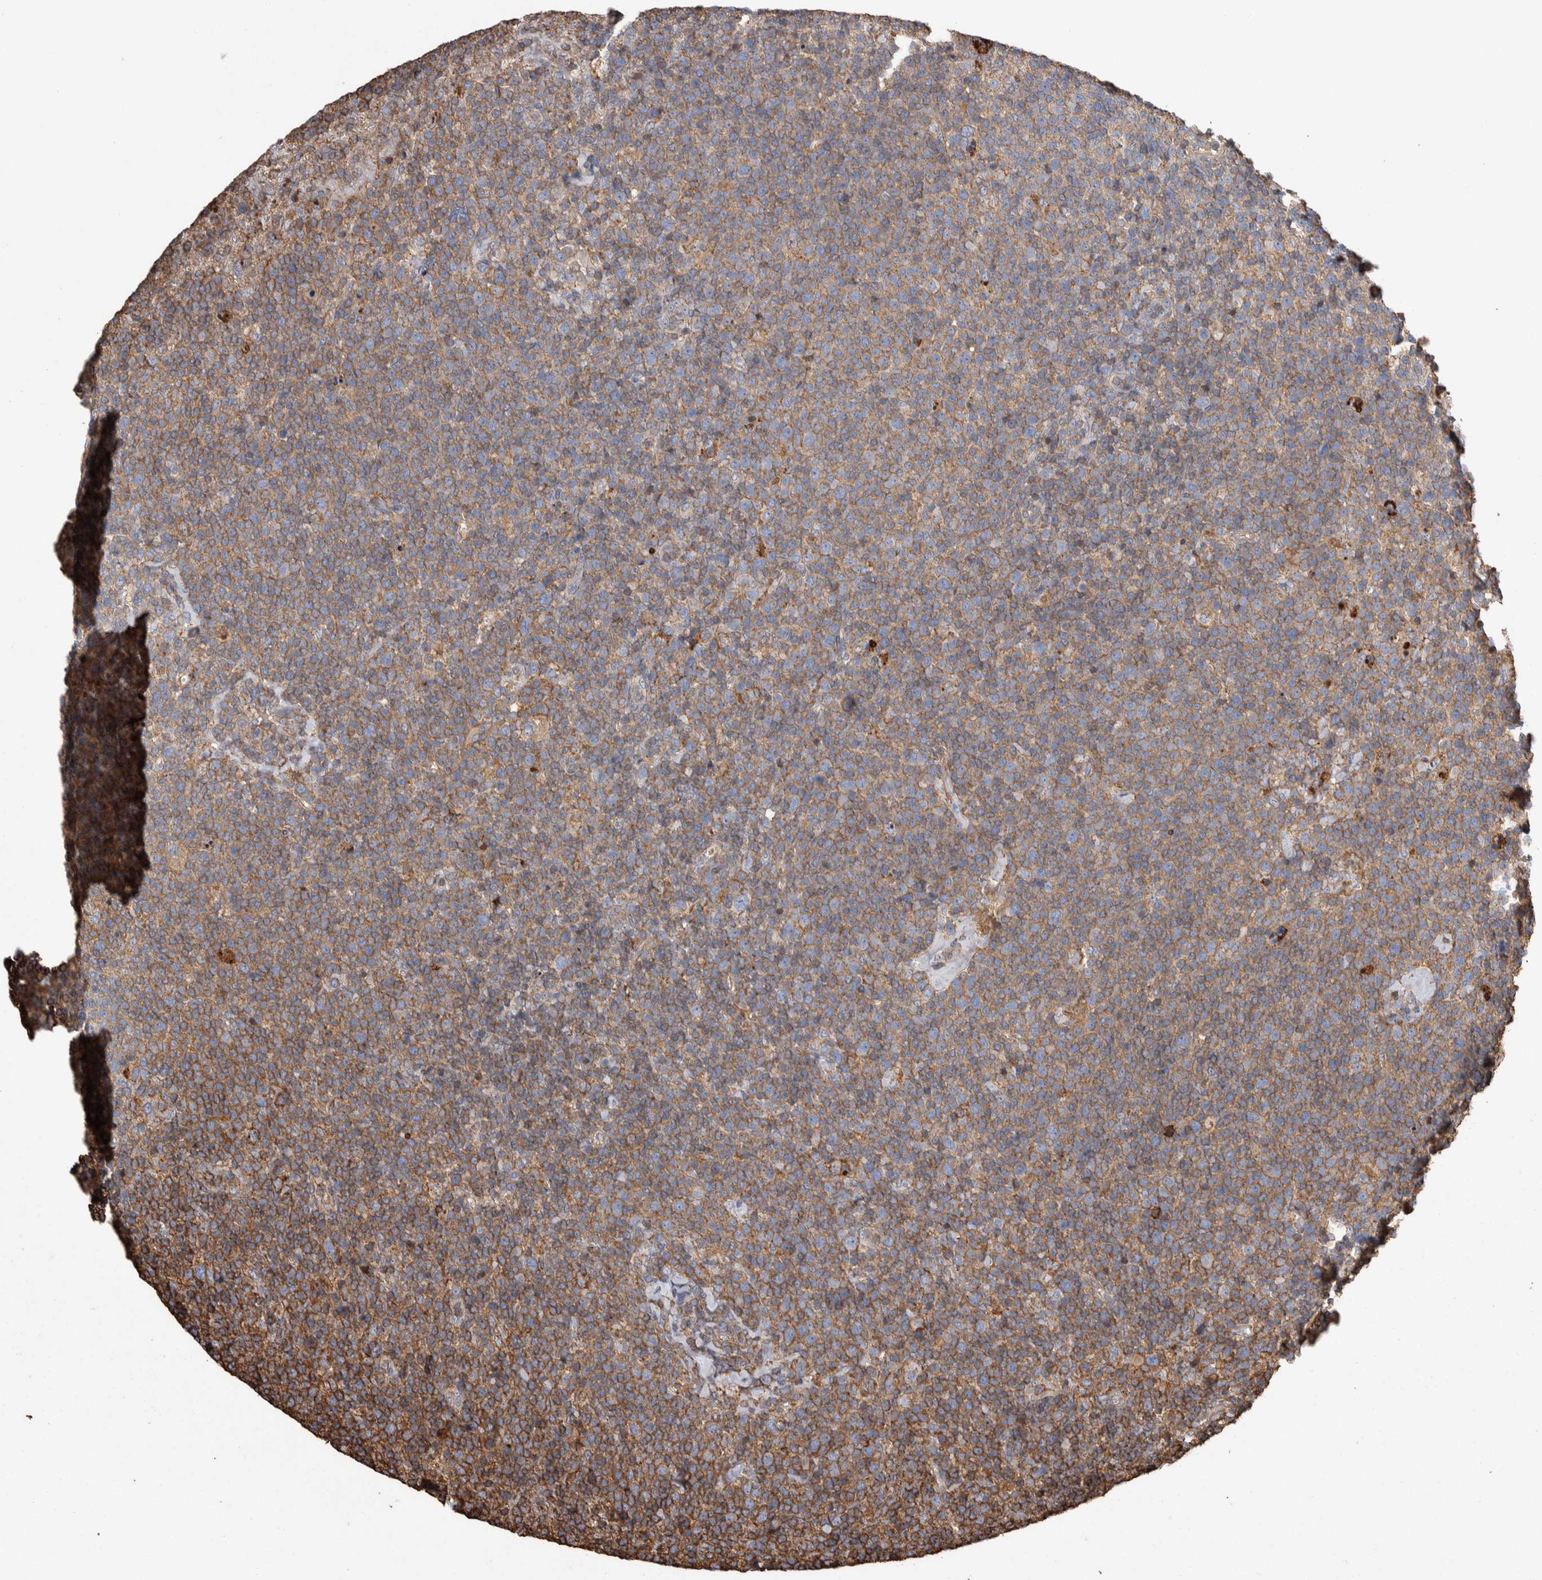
{"staining": {"intensity": "weak", "quantity": ">75%", "location": "cytoplasmic/membranous"}, "tissue": "lymphoma", "cell_type": "Tumor cells", "image_type": "cancer", "snomed": [{"axis": "morphology", "description": "Malignant lymphoma, non-Hodgkin's type, High grade"}, {"axis": "topography", "description": "Lymph node"}], "caption": "An image of malignant lymphoma, non-Hodgkin's type (high-grade) stained for a protein shows weak cytoplasmic/membranous brown staining in tumor cells.", "gene": "ENPP2", "patient": {"sex": "male", "age": 61}}